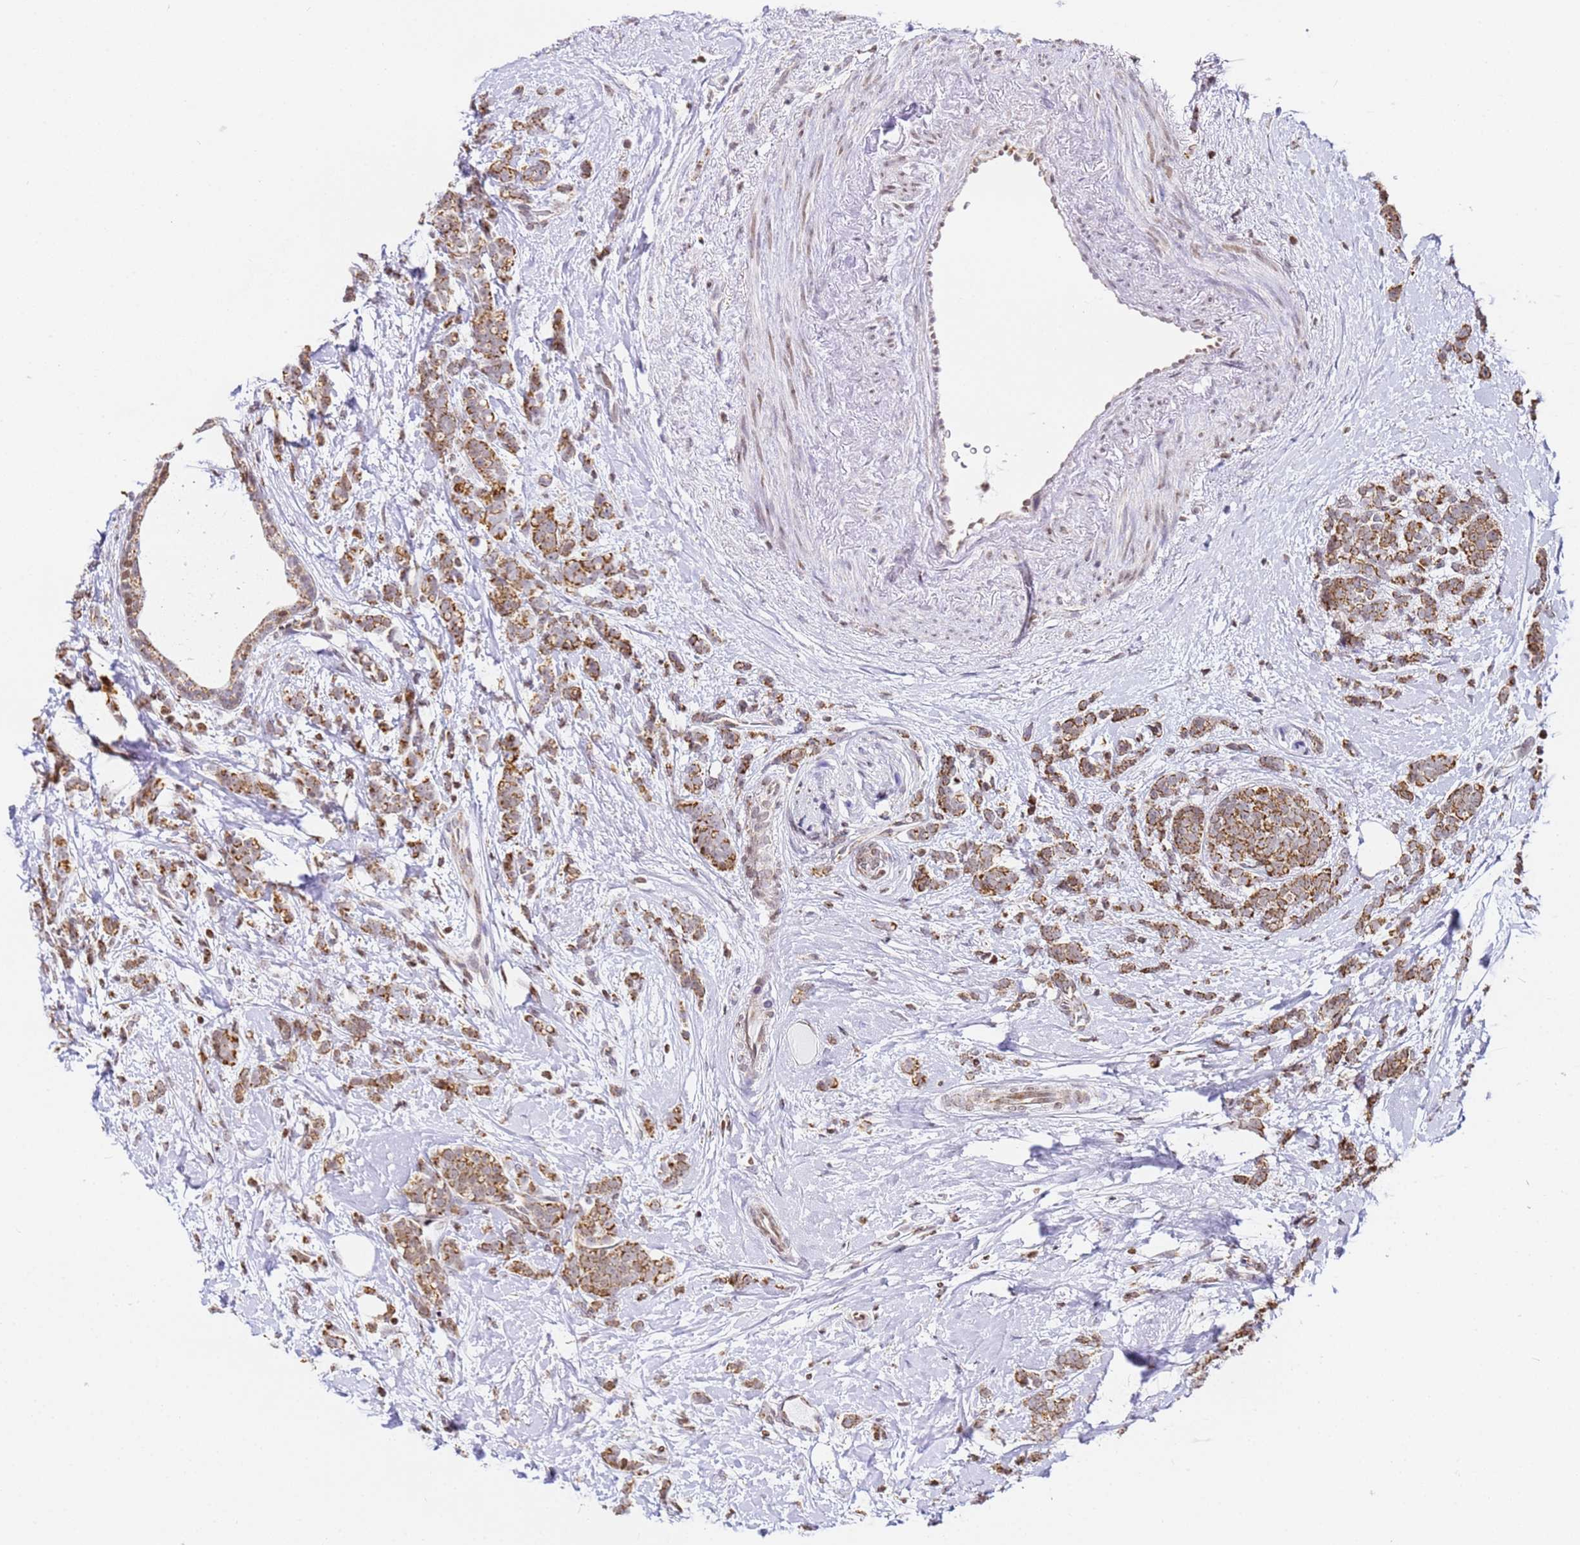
{"staining": {"intensity": "moderate", "quantity": ">75%", "location": "cytoplasmic/membranous"}, "tissue": "breast cancer", "cell_type": "Tumor cells", "image_type": "cancer", "snomed": [{"axis": "morphology", "description": "Lobular carcinoma"}, {"axis": "topography", "description": "Breast"}], "caption": "IHC of human lobular carcinoma (breast) displays medium levels of moderate cytoplasmic/membranous staining in approximately >75% of tumor cells.", "gene": "HSPE1", "patient": {"sex": "female", "age": 58}}